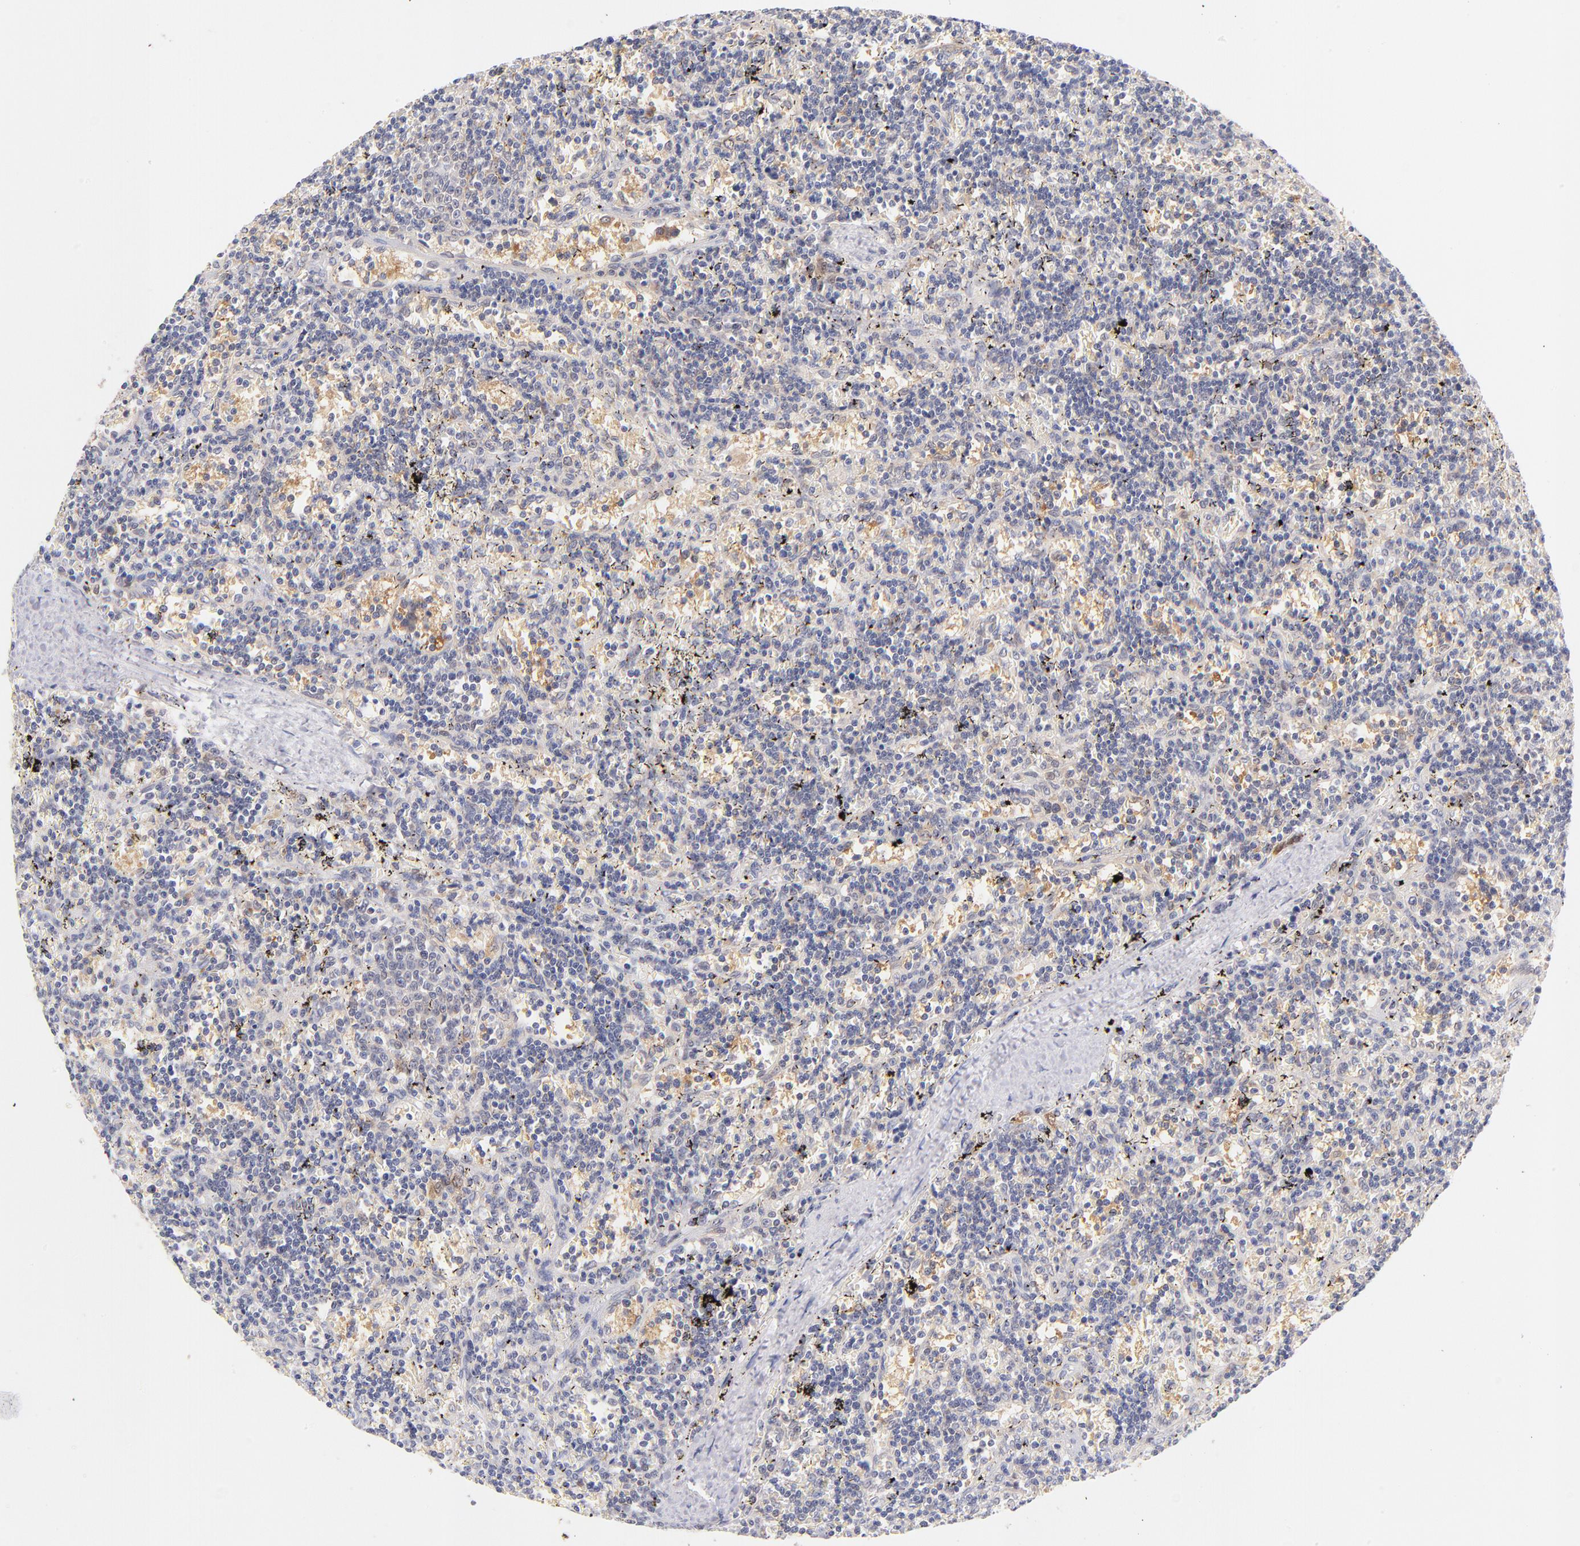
{"staining": {"intensity": "weak", "quantity": "25%-75%", "location": "cytoplasmic/membranous"}, "tissue": "lymphoma", "cell_type": "Tumor cells", "image_type": "cancer", "snomed": [{"axis": "morphology", "description": "Malignant lymphoma, non-Hodgkin's type, Low grade"}, {"axis": "topography", "description": "Spleen"}], "caption": "Lymphoma stained for a protein displays weak cytoplasmic/membranous positivity in tumor cells. Nuclei are stained in blue.", "gene": "CASP6", "patient": {"sex": "male", "age": 60}}